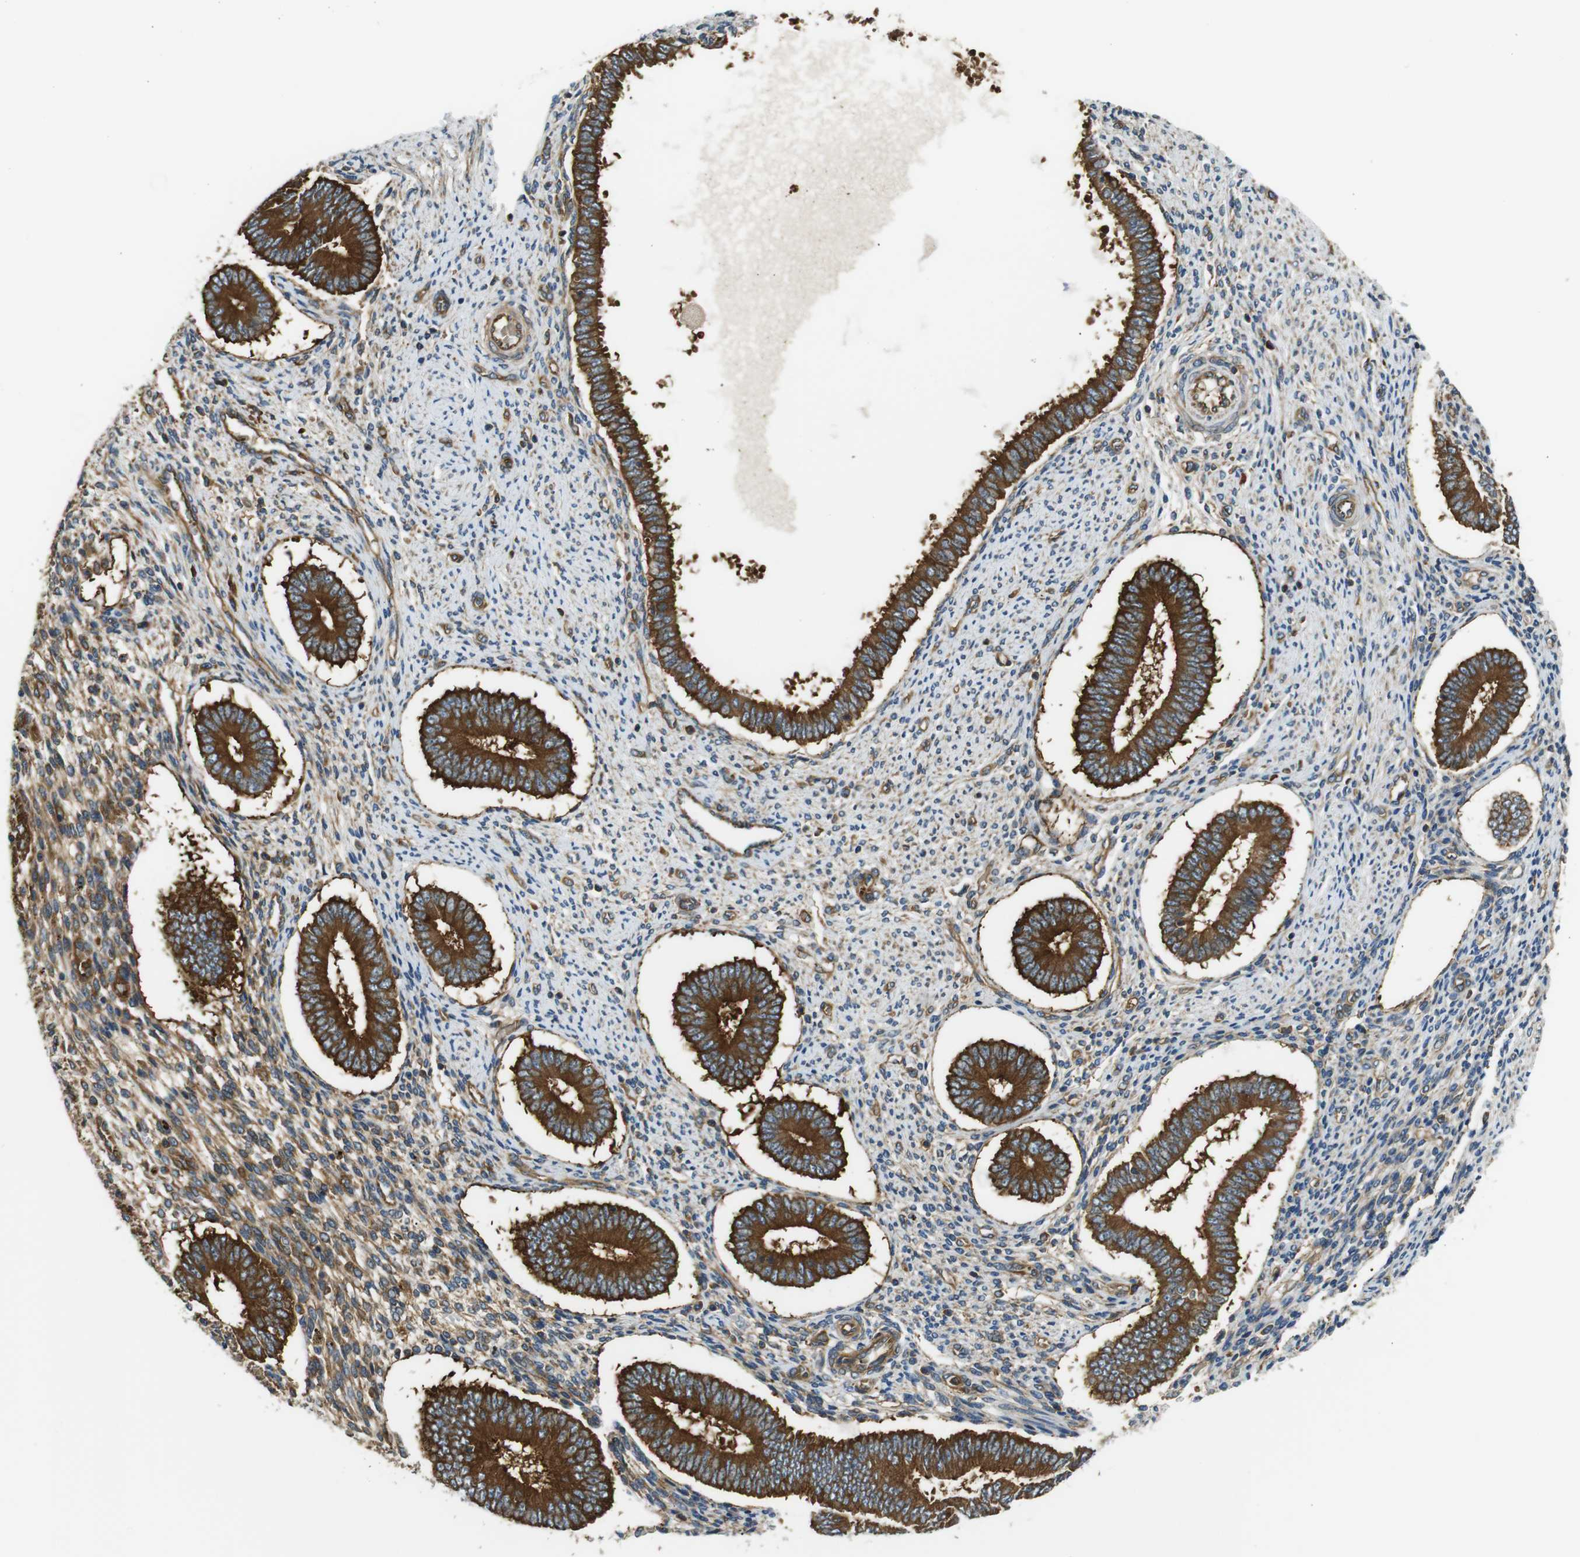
{"staining": {"intensity": "moderate", "quantity": ">75%", "location": "cytoplasmic/membranous"}, "tissue": "endometrium", "cell_type": "Cells in endometrial stroma", "image_type": "normal", "snomed": [{"axis": "morphology", "description": "Normal tissue, NOS"}, {"axis": "topography", "description": "Endometrium"}], "caption": "A high-resolution micrograph shows immunohistochemistry staining of unremarkable endometrium, which reveals moderate cytoplasmic/membranous positivity in about >75% of cells in endometrial stroma.", "gene": "TSC1", "patient": {"sex": "female", "age": 42}}